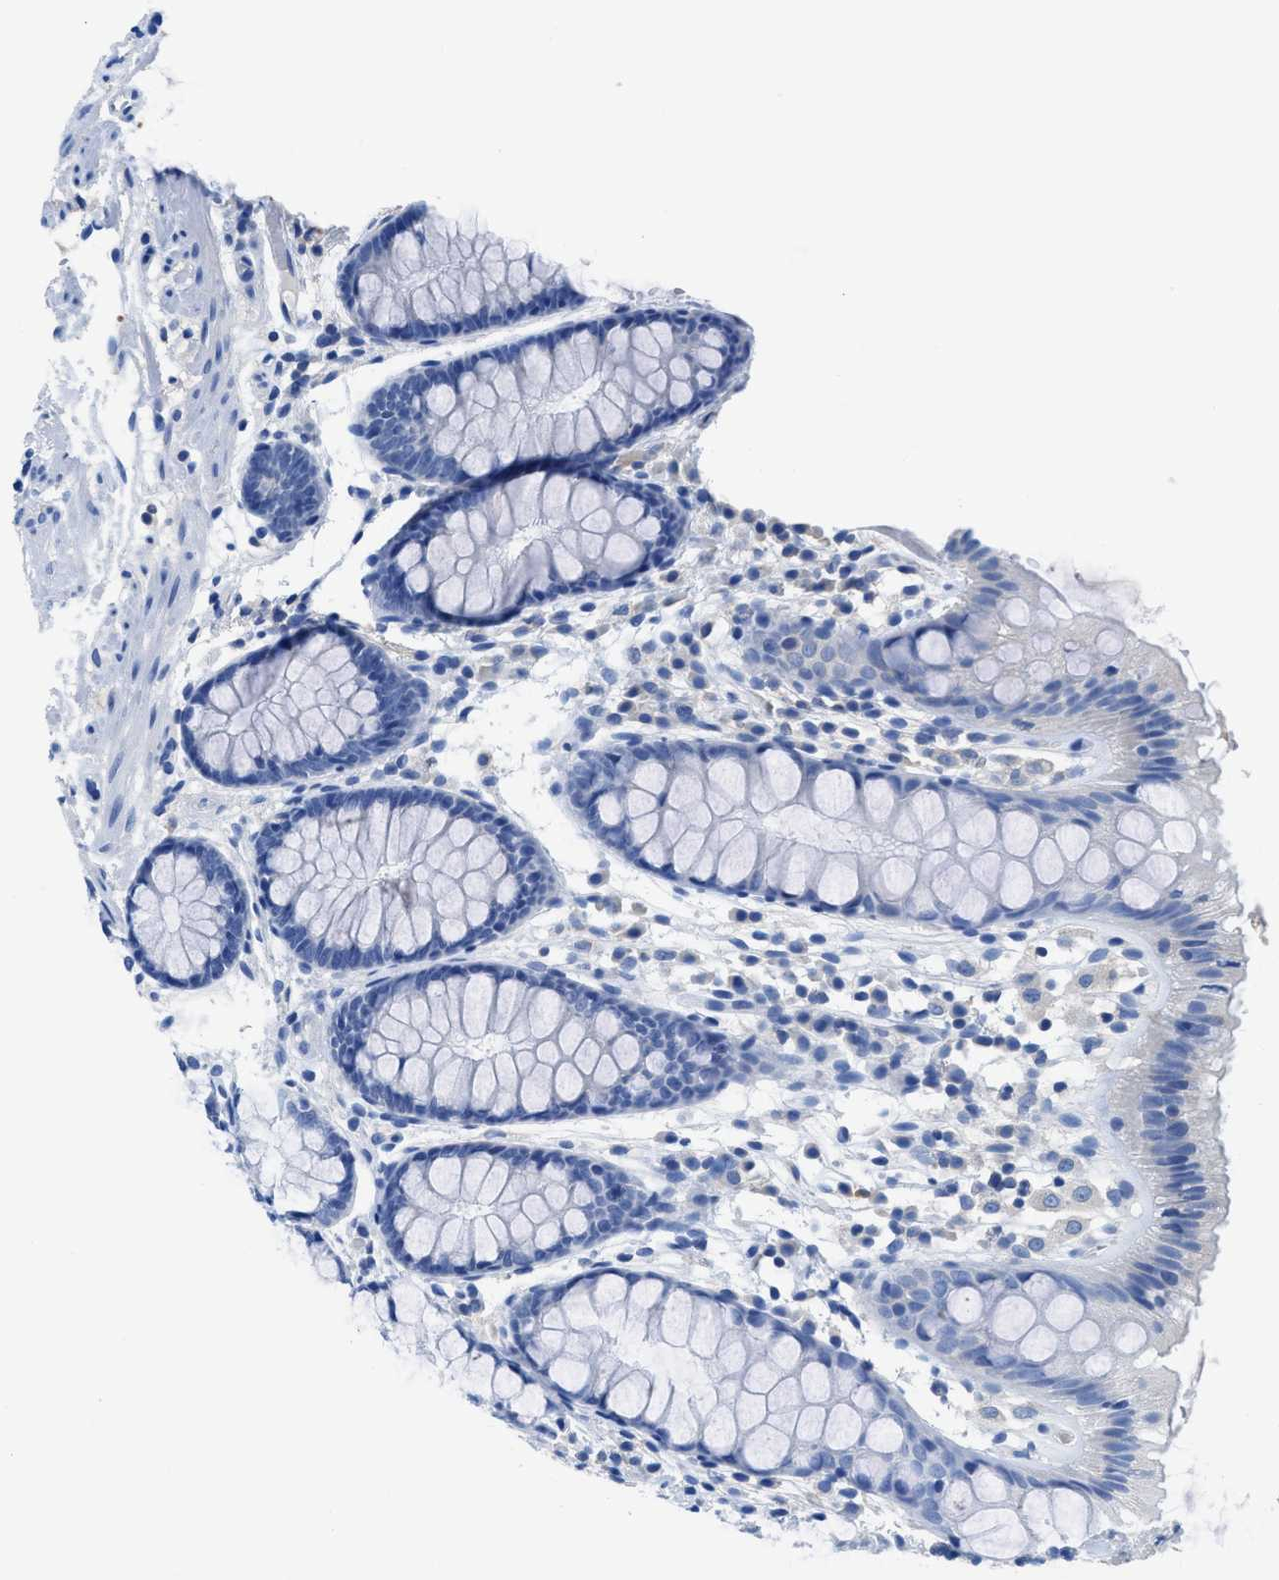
{"staining": {"intensity": "negative", "quantity": "none", "location": "none"}, "tissue": "colon", "cell_type": "Endothelial cells", "image_type": "normal", "snomed": [{"axis": "morphology", "description": "Normal tissue, NOS"}, {"axis": "topography", "description": "Colon"}], "caption": "This is a micrograph of immunohistochemistry (IHC) staining of unremarkable colon, which shows no positivity in endothelial cells.", "gene": "NEB", "patient": {"sex": "female", "age": 56}}